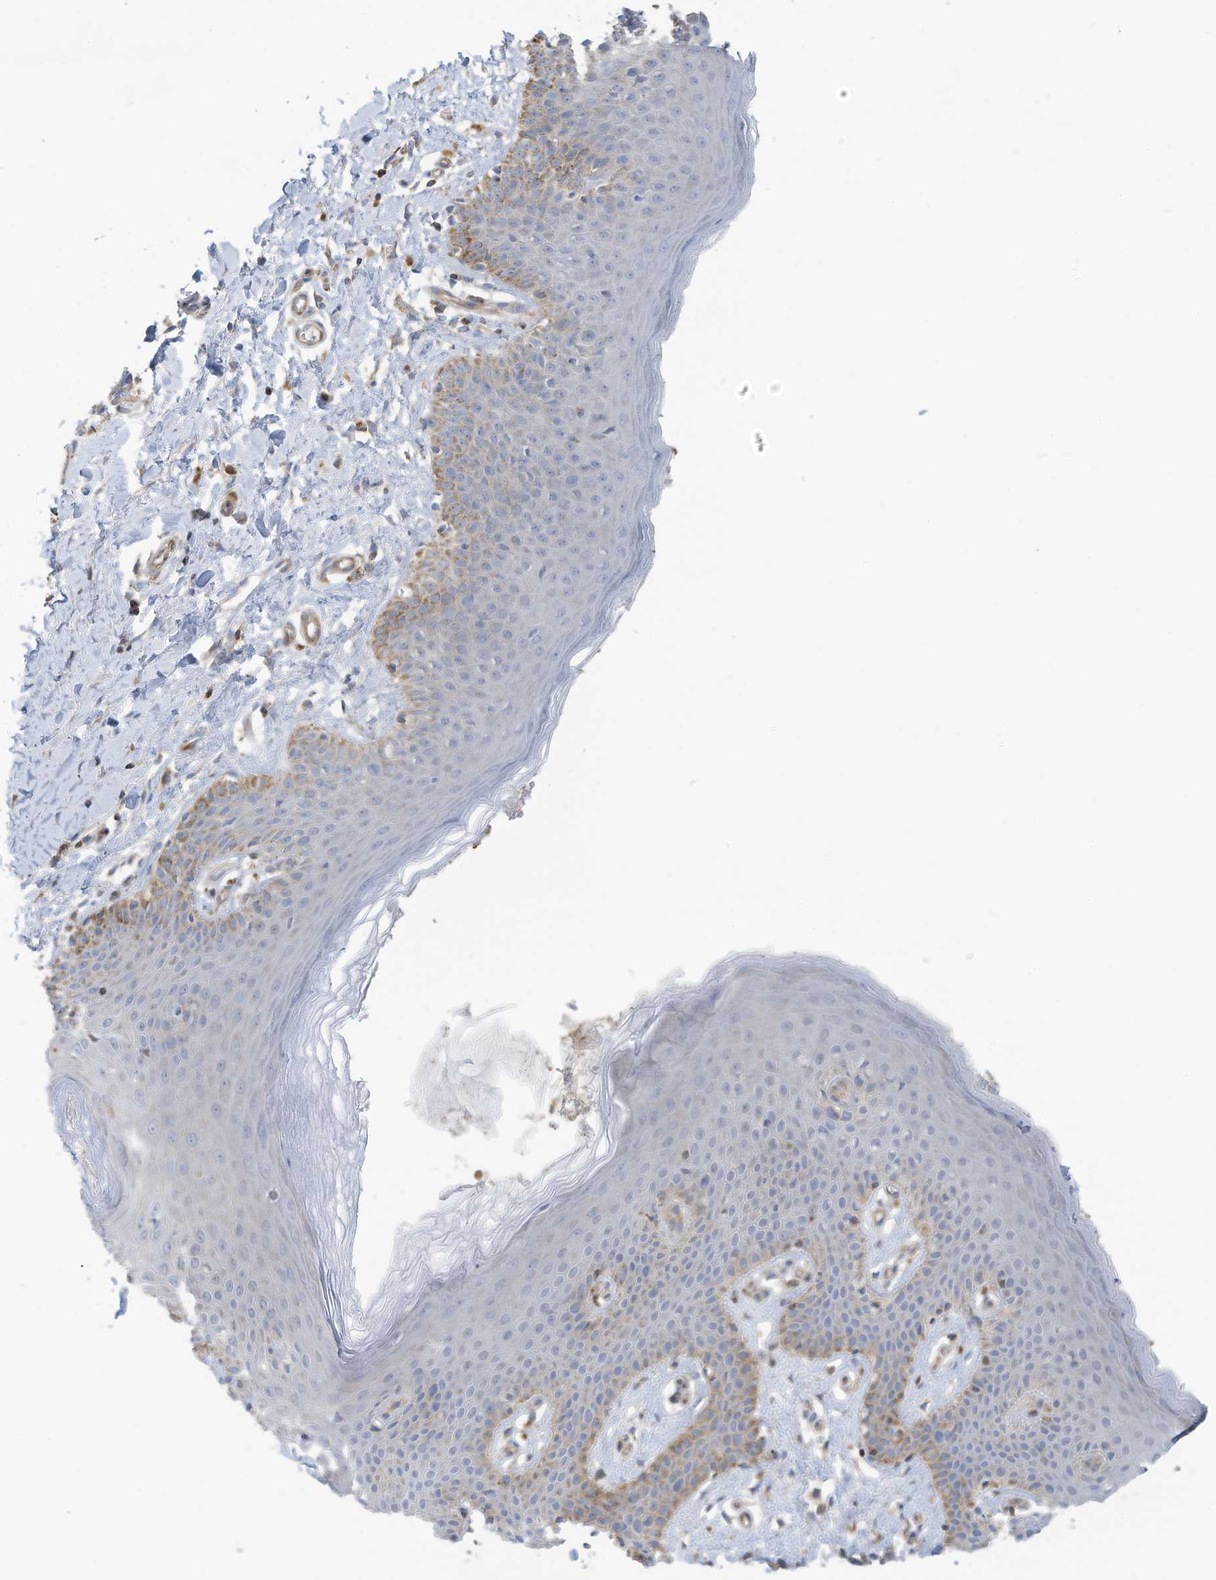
{"staining": {"intensity": "moderate", "quantity": "25%-75%", "location": "cytoplasmic/membranous"}, "tissue": "skin", "cell_type": "Epidermal cells", "image_type": "normal", "snomed": [{"axis": "morphology", "description": "Normal tissue, NOS"}, {"axis": "topography", "description": "Vulva"}], "caption": "Moderate cytoplasmic/membranous staining is identified in about 25%-75% of epidermal cells in benign skin. (DAB (3,3'-diaminobenzidine) IHC, brown staining for protein, blue staining for nuclei).", "gene": "GTPBP2", "patient": {"sex": "female", "age": 66}}